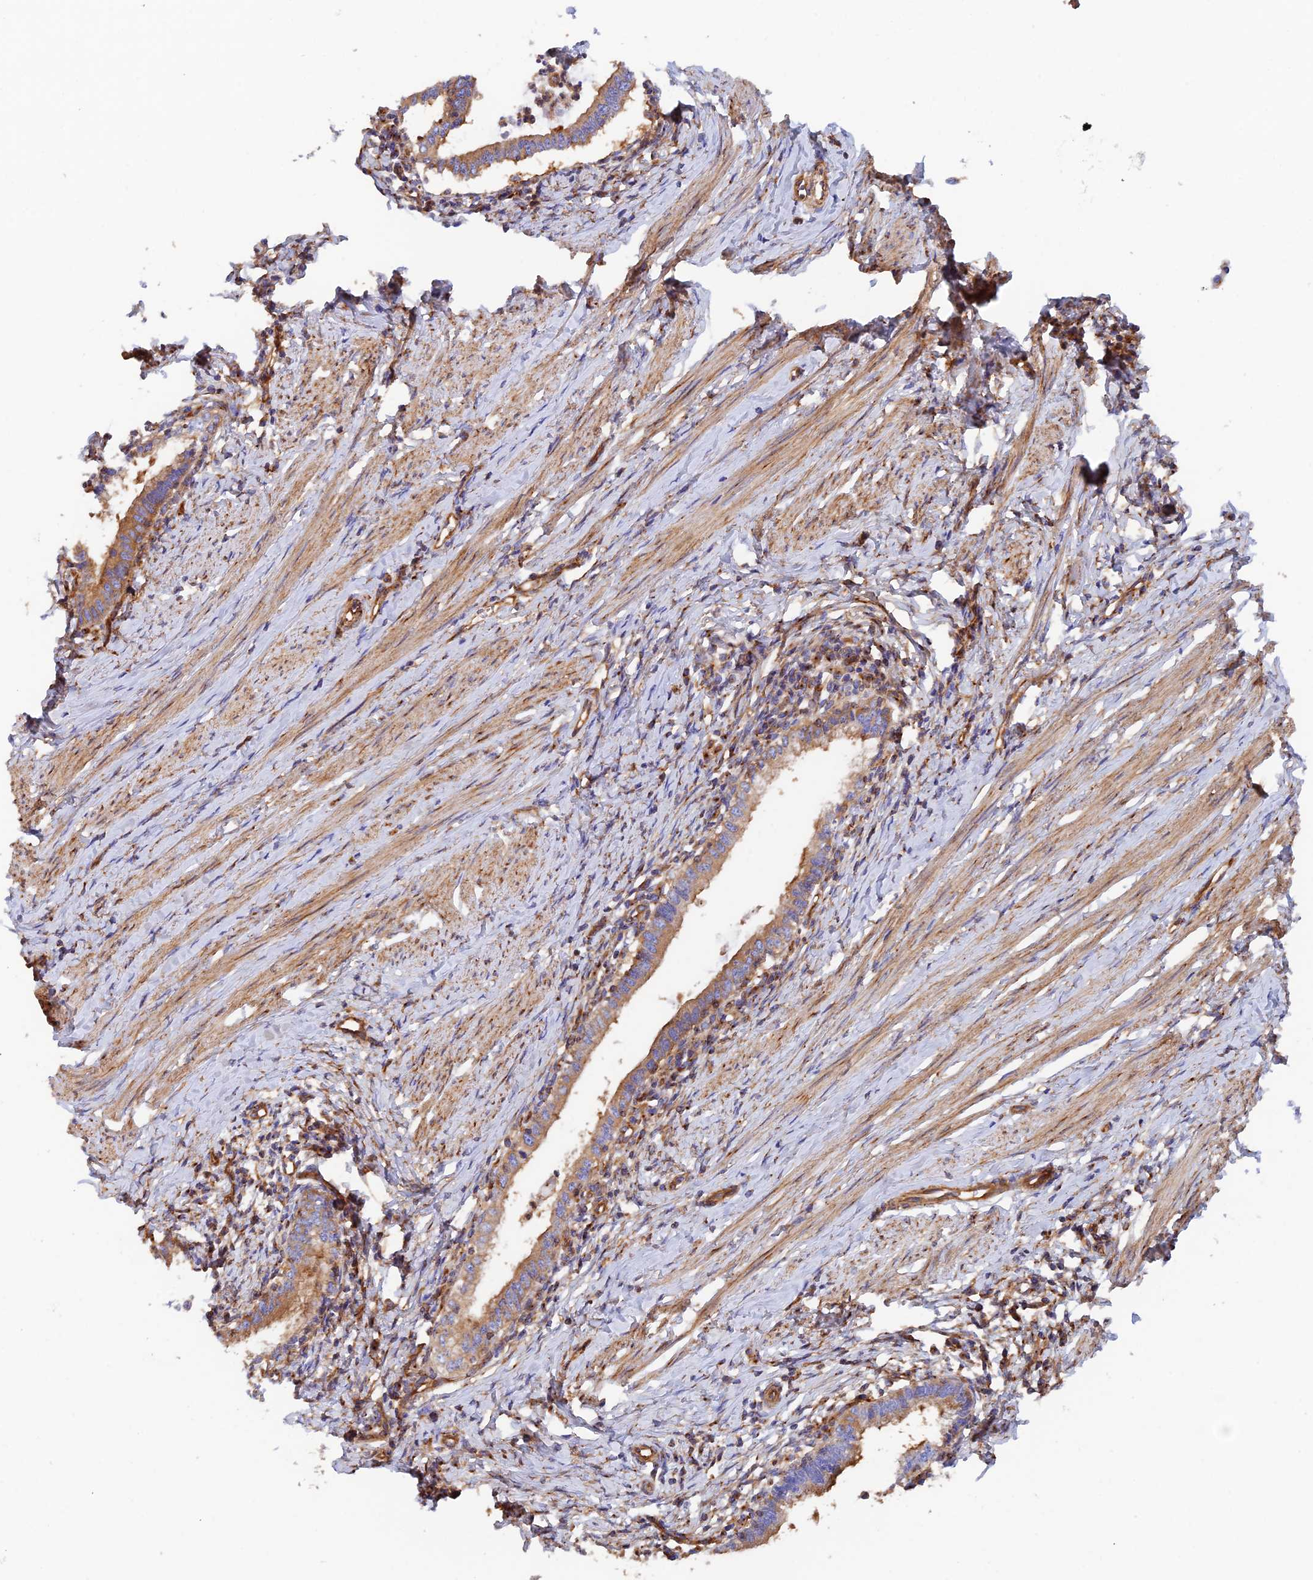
{"staining": {"intensity": "moderate", "quantity": ">75%", "location": "cytoplasmic/membranous"}, "tissue": "cervical cancer", "cell_type": "Tumor cells", "image_type": "cancer", "snomed": [{"axis": "morphology", "description": "Adenocarcinoma, NOS"}, {"axis": "topography", "description": "Cervix"}], "caption": "High-magnification brightfield microscopy of cervical adenocarcinoma stained with DAB (3,3'-diaminobenzidine) (brown) and counterstained with hematoxylin (blue). tumor cells exhibit moderate cytoplasmic/membranous expression is identified in approximately>75% of cells.", "gene": "DCTN2", "patient": {"sex": "female", "age": 36}}